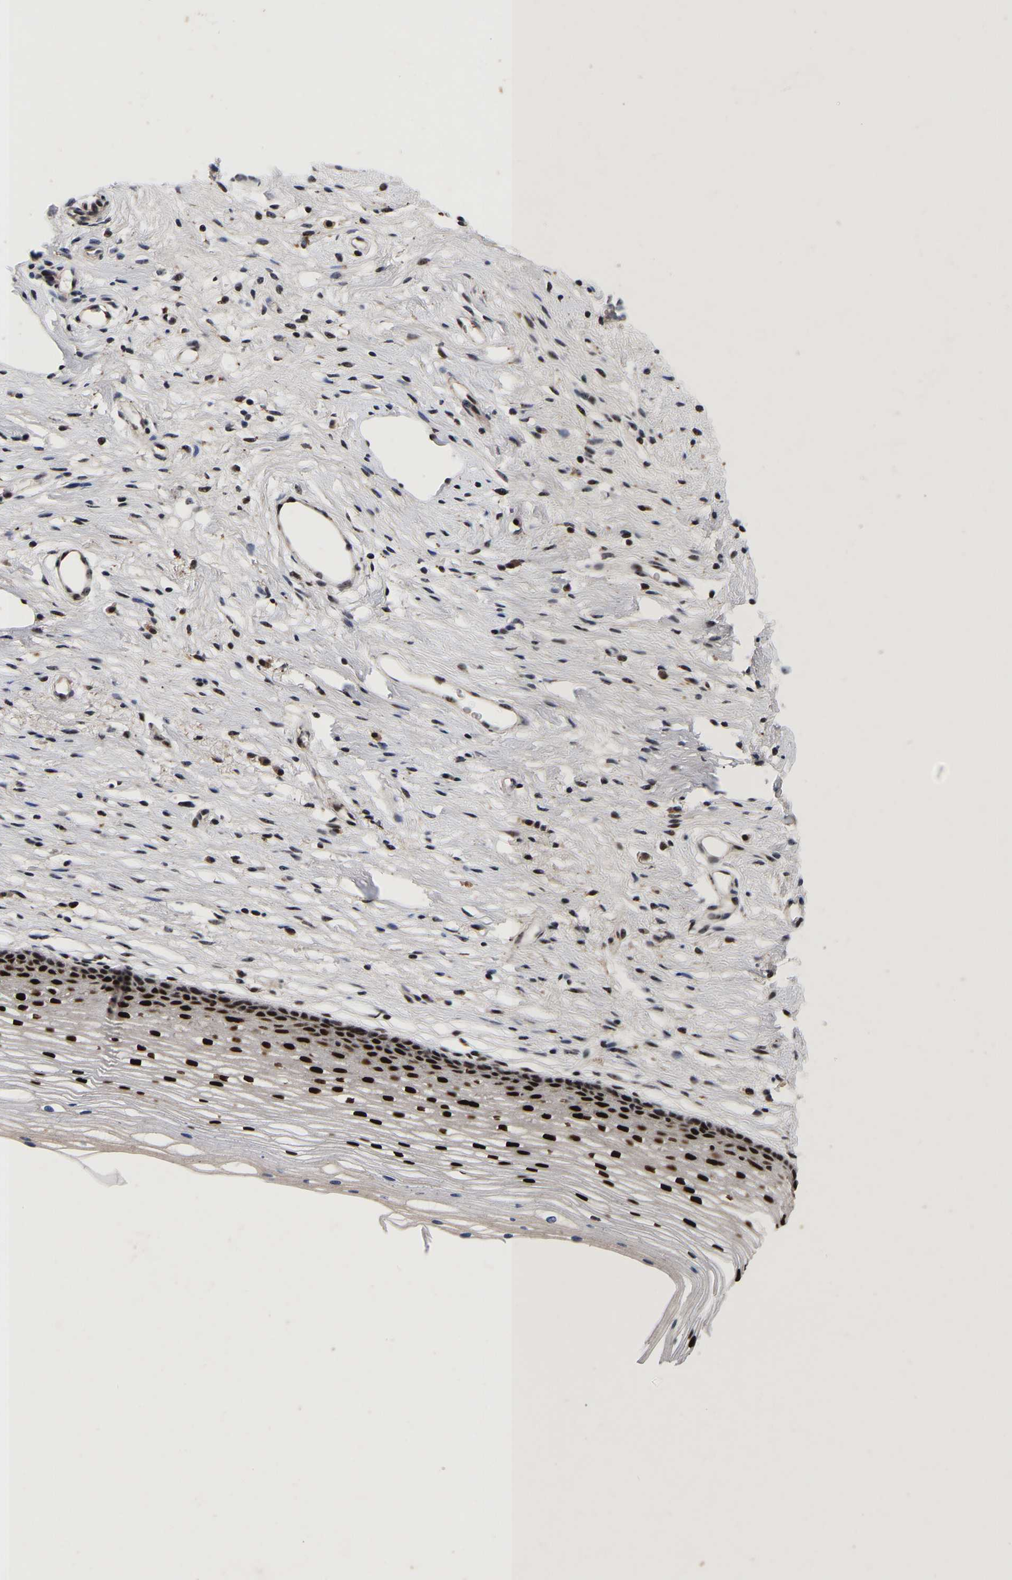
{"staining": {"intensity": "strong", "quantity": ">75%", "location": "cytoplasmic/membranous,nuclear"}, "tissue": "cervix", "cell_type": "Glandular cells", "image_type": "normal", "snomed": [{"axis": "morphology", "description": "Normal tissue, NOS"}, {"axis": "topography", "description": "Cervix"}], "caption": "A brown stain labels strong cytoplasmic/membranous,nuclear positivity of a protein in glandular cells of unremarkable cervix. The staining was performed using DAB to visualize the protein expression in brown, while the nuclei were stained in blue with hematoxylin (Magnification: 20x).", "gene": "JUNB", "patient": {"sex": "female", "age": 77}}